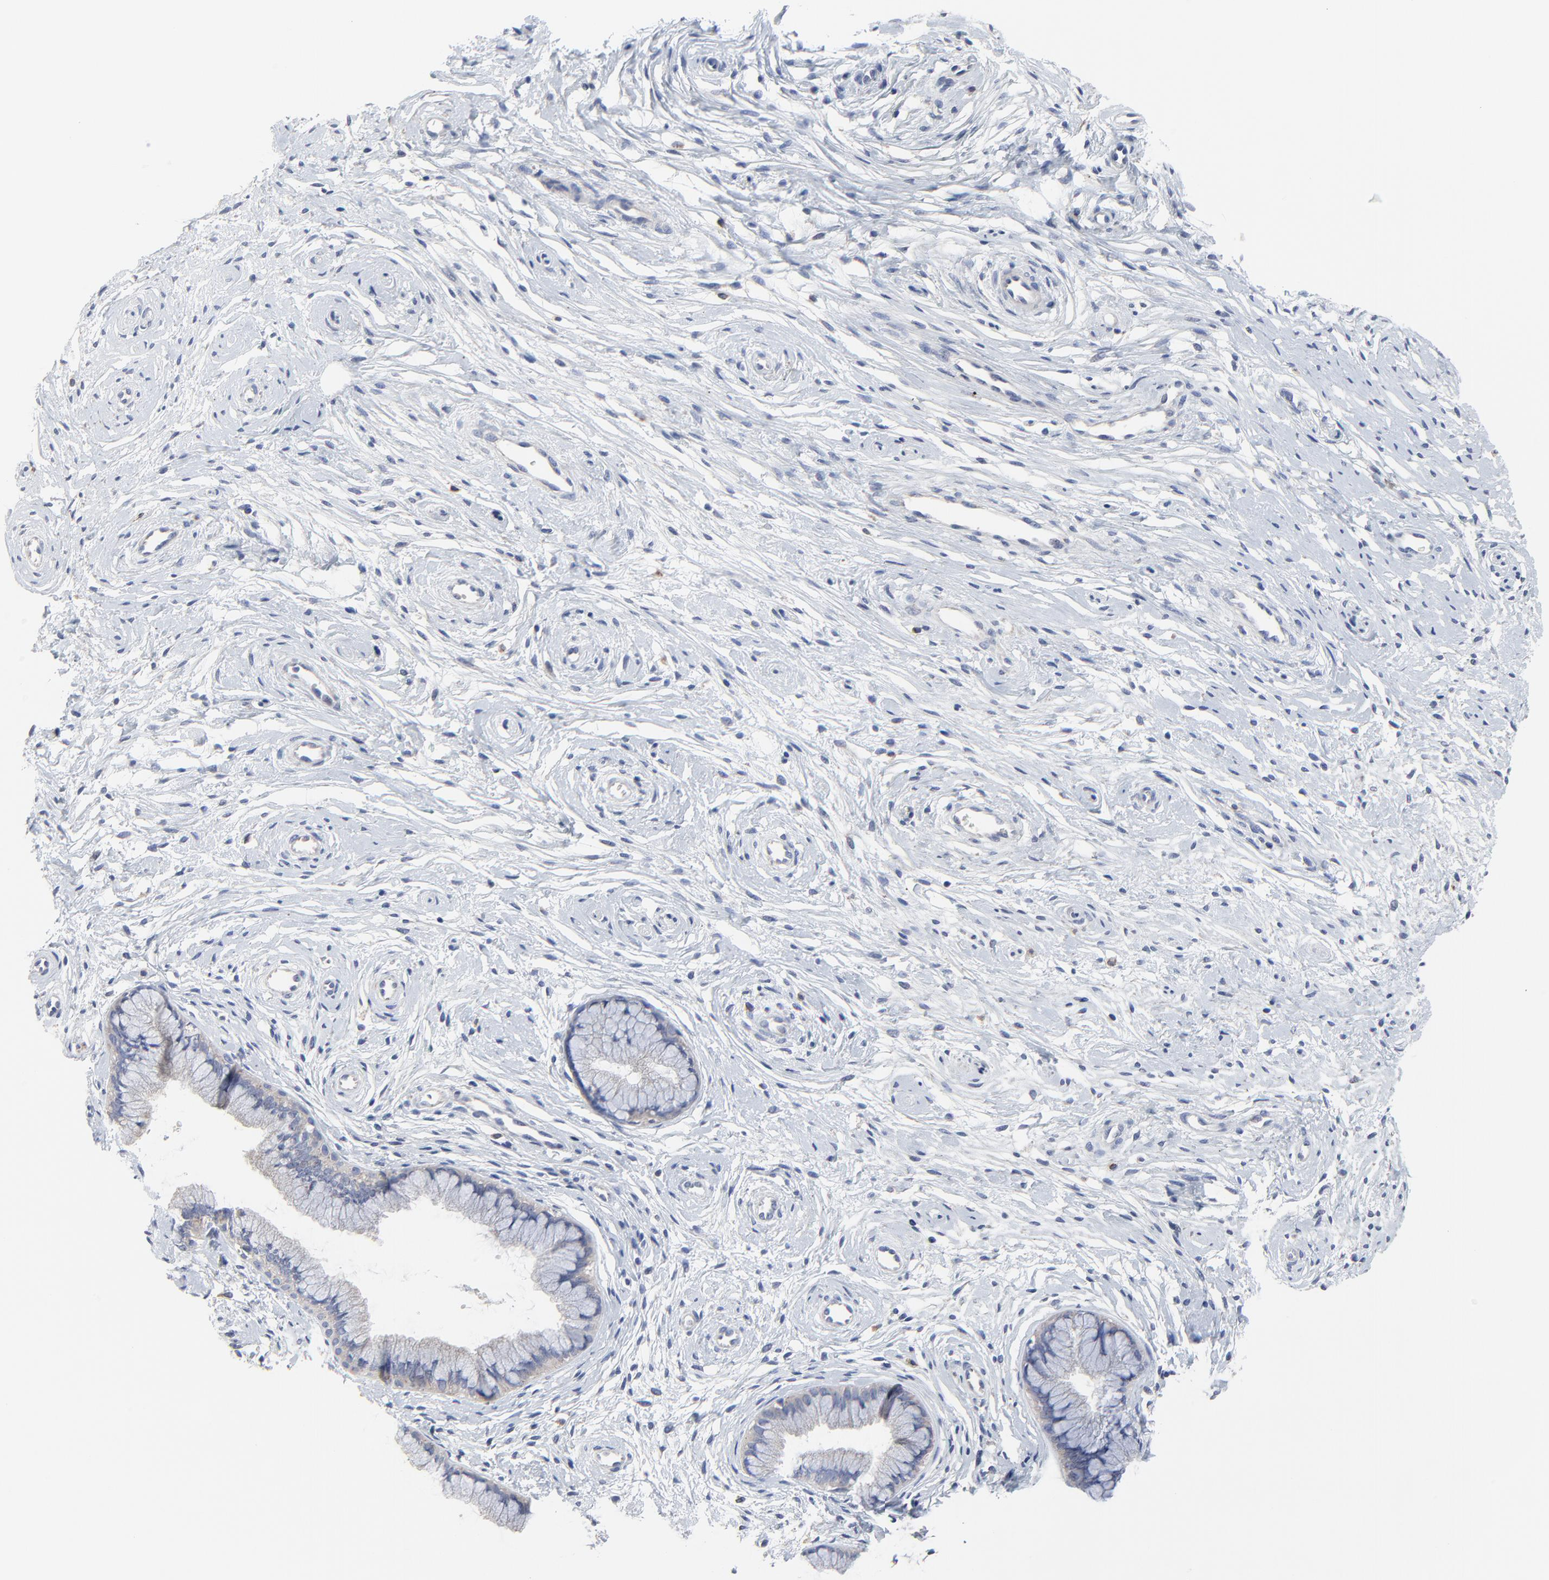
{"staining": {"intensity": "negative", "quantity": "none", "location": "none"}, "tissue": "cervix", "cell_type": "Glandular cells", "image_type": "normal", "snomed": [{"axis": "morphology", "description": "Normal tissue, NOS"}, {"axis": "topography", "description": "Cervix"}], "caption": "Immunohistochemistry of normal cervix demonstrates no expression in glandular cells. The staining was performed using DAB to visualize the protein expression in brown, while the nuclei were stained in blue with hematoxylin (Magnification: 20x).", "gene": "DHRSX", "patient": {"sex": "female", "age": 39}}